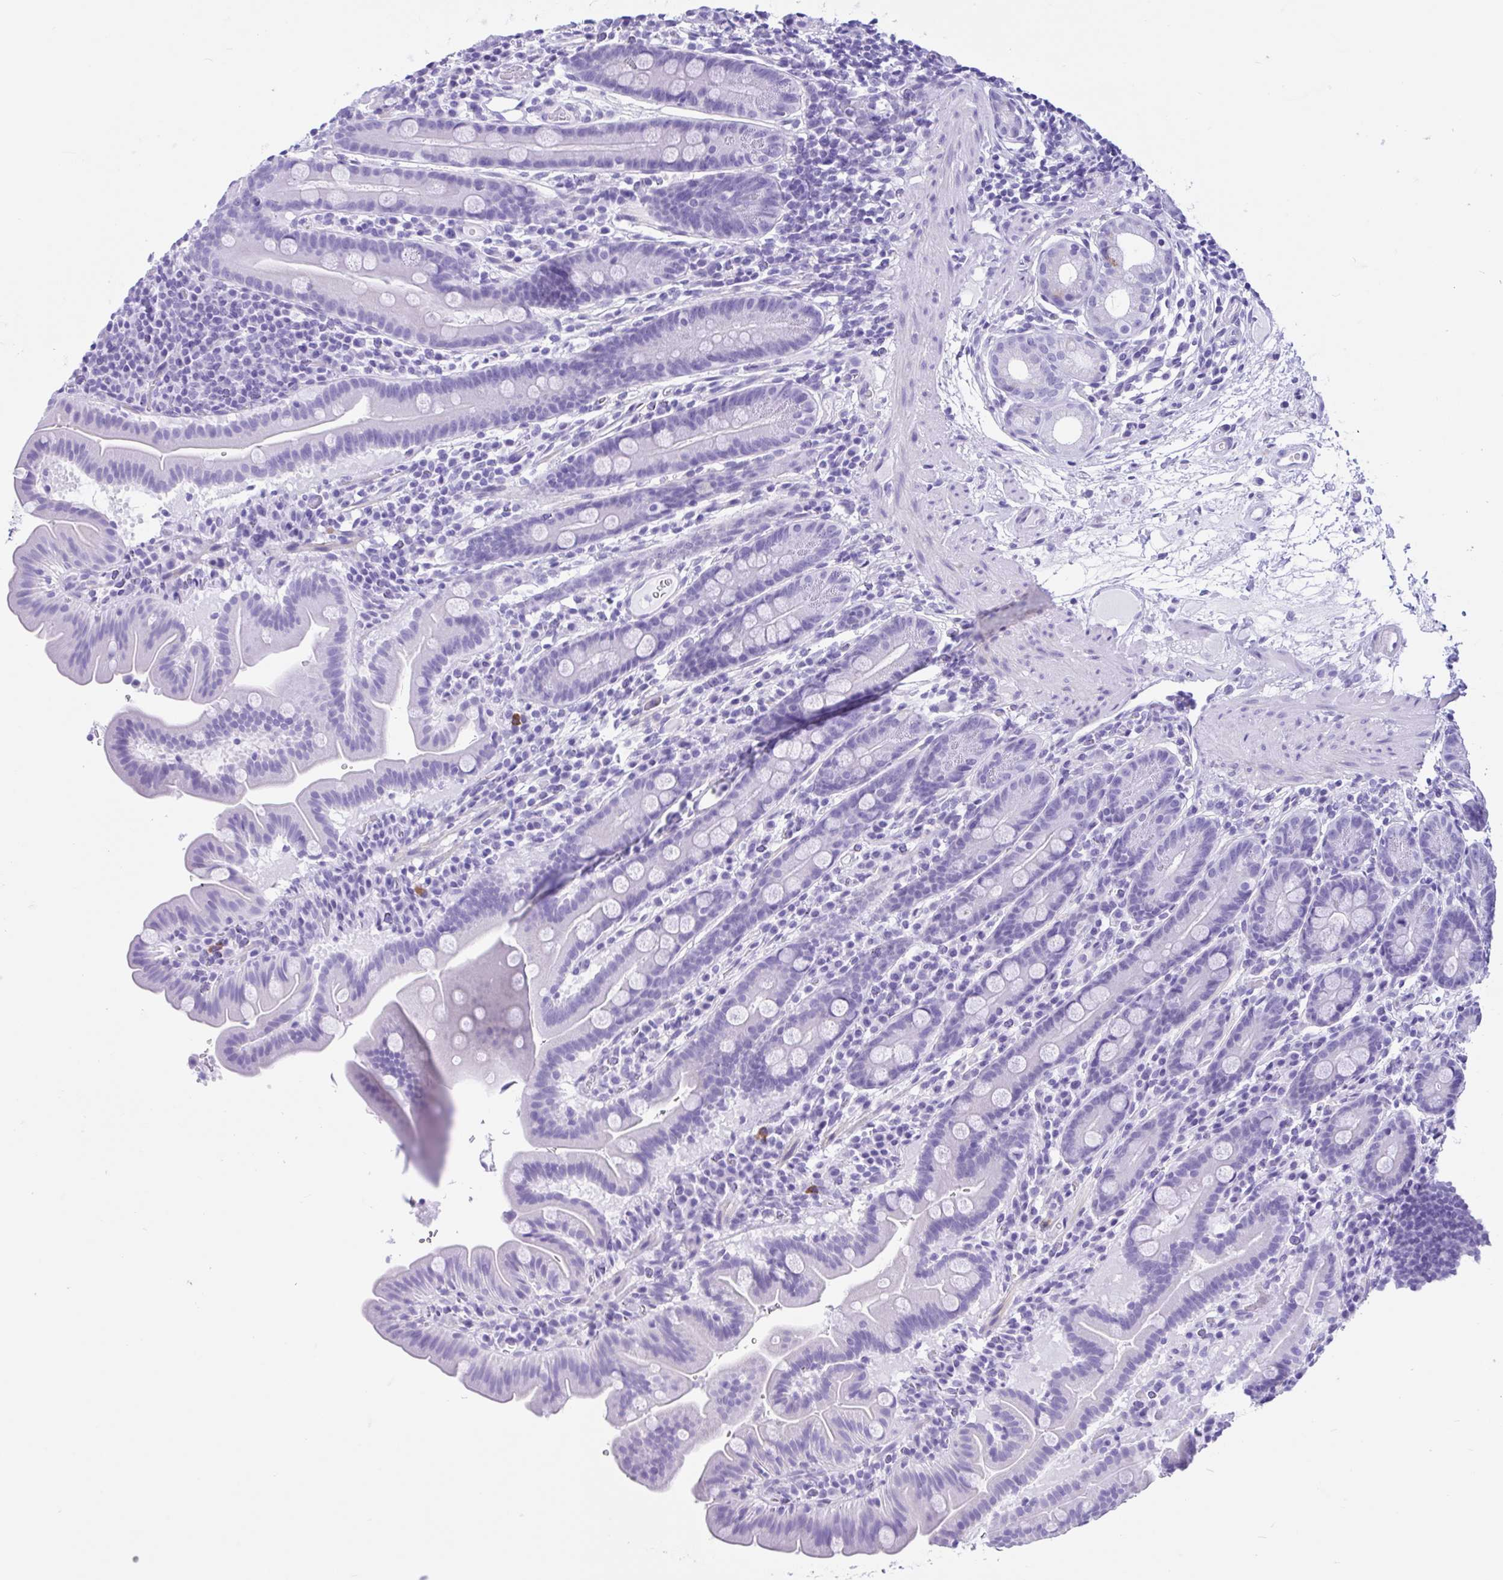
{"staining": {"intensity": "negative", "quantity": "none", "location": "none"}, "tissue": "small intestine", "cell_type": "Glandular cells", "image_type": "normal", "snomed": [{"axis": "morphology", "description": "Normal tissue, NOS"}, {"axis": "topography", "description": "Small intestine"}], "caption": "The photomicrograph displays no significant expression in glandular cells of small intestine. (Stains: DAB IHC with hematoxylin counter stain, Microscopy: brightfield microscopy at high magnification).", "gene": "IAPP", "patient": {"sex": "male", "age": 26}}